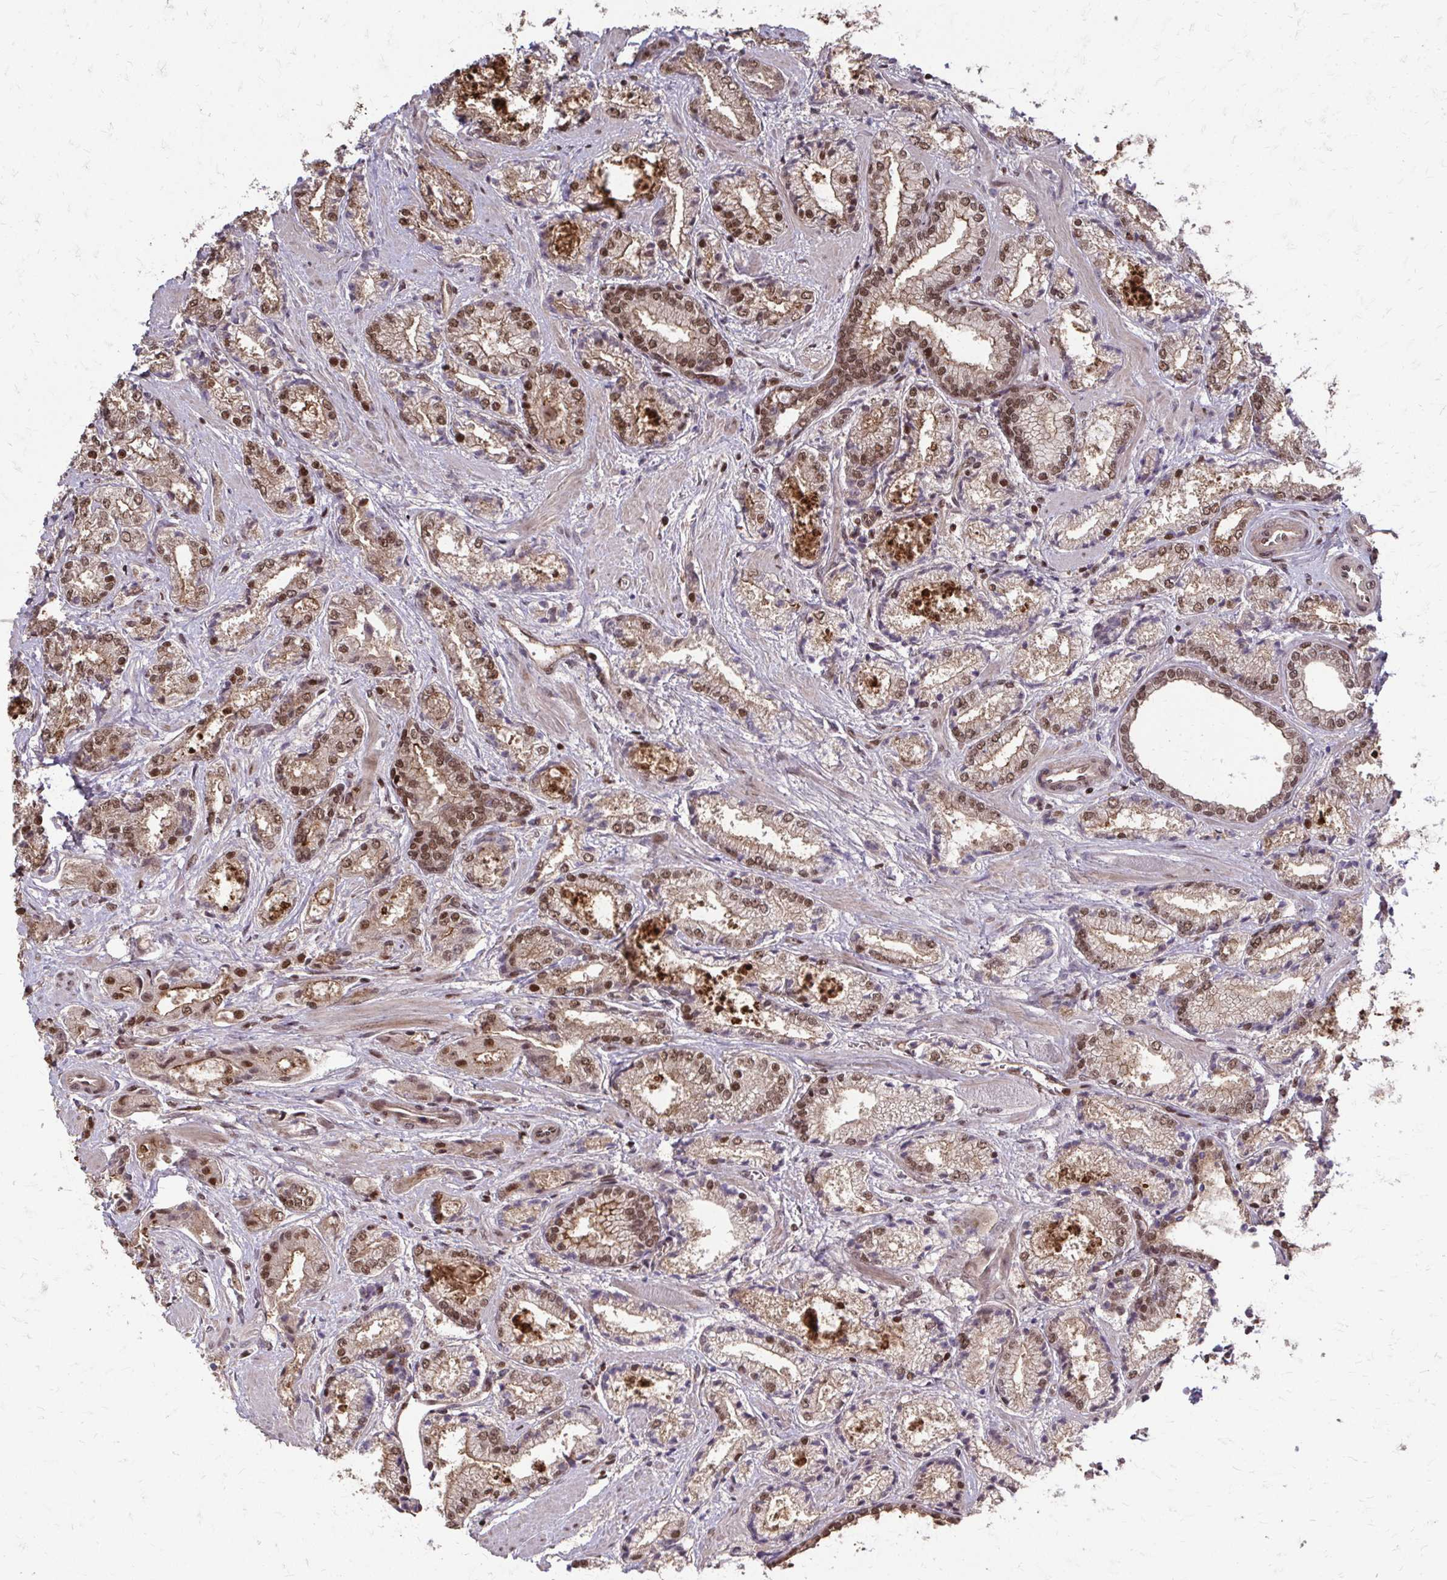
{"staining": {"intensity": "moderate", "quantity": ">75%", "location": "nuclear"}, "tissue": "prostate cancer", "cell_type": "Tumor cells", "image_type": "cancer", "snomed": [{"axis": "morphology", "description": "Adenocarcinoma, High grade"}, {"axis": "topography", "description": "Prostate"}], "caption": "Protein staining shows moderate nuclear staining in about >75% of tumor cells in prostate cancer (adenocarcinoma (high-grade)). (DAB (3,3'-diaminobenzidine) = brown stain, brightfield microscopy at high magnification).", "gene": "SS18", "patient": {"sex": "male", "age": 64}}